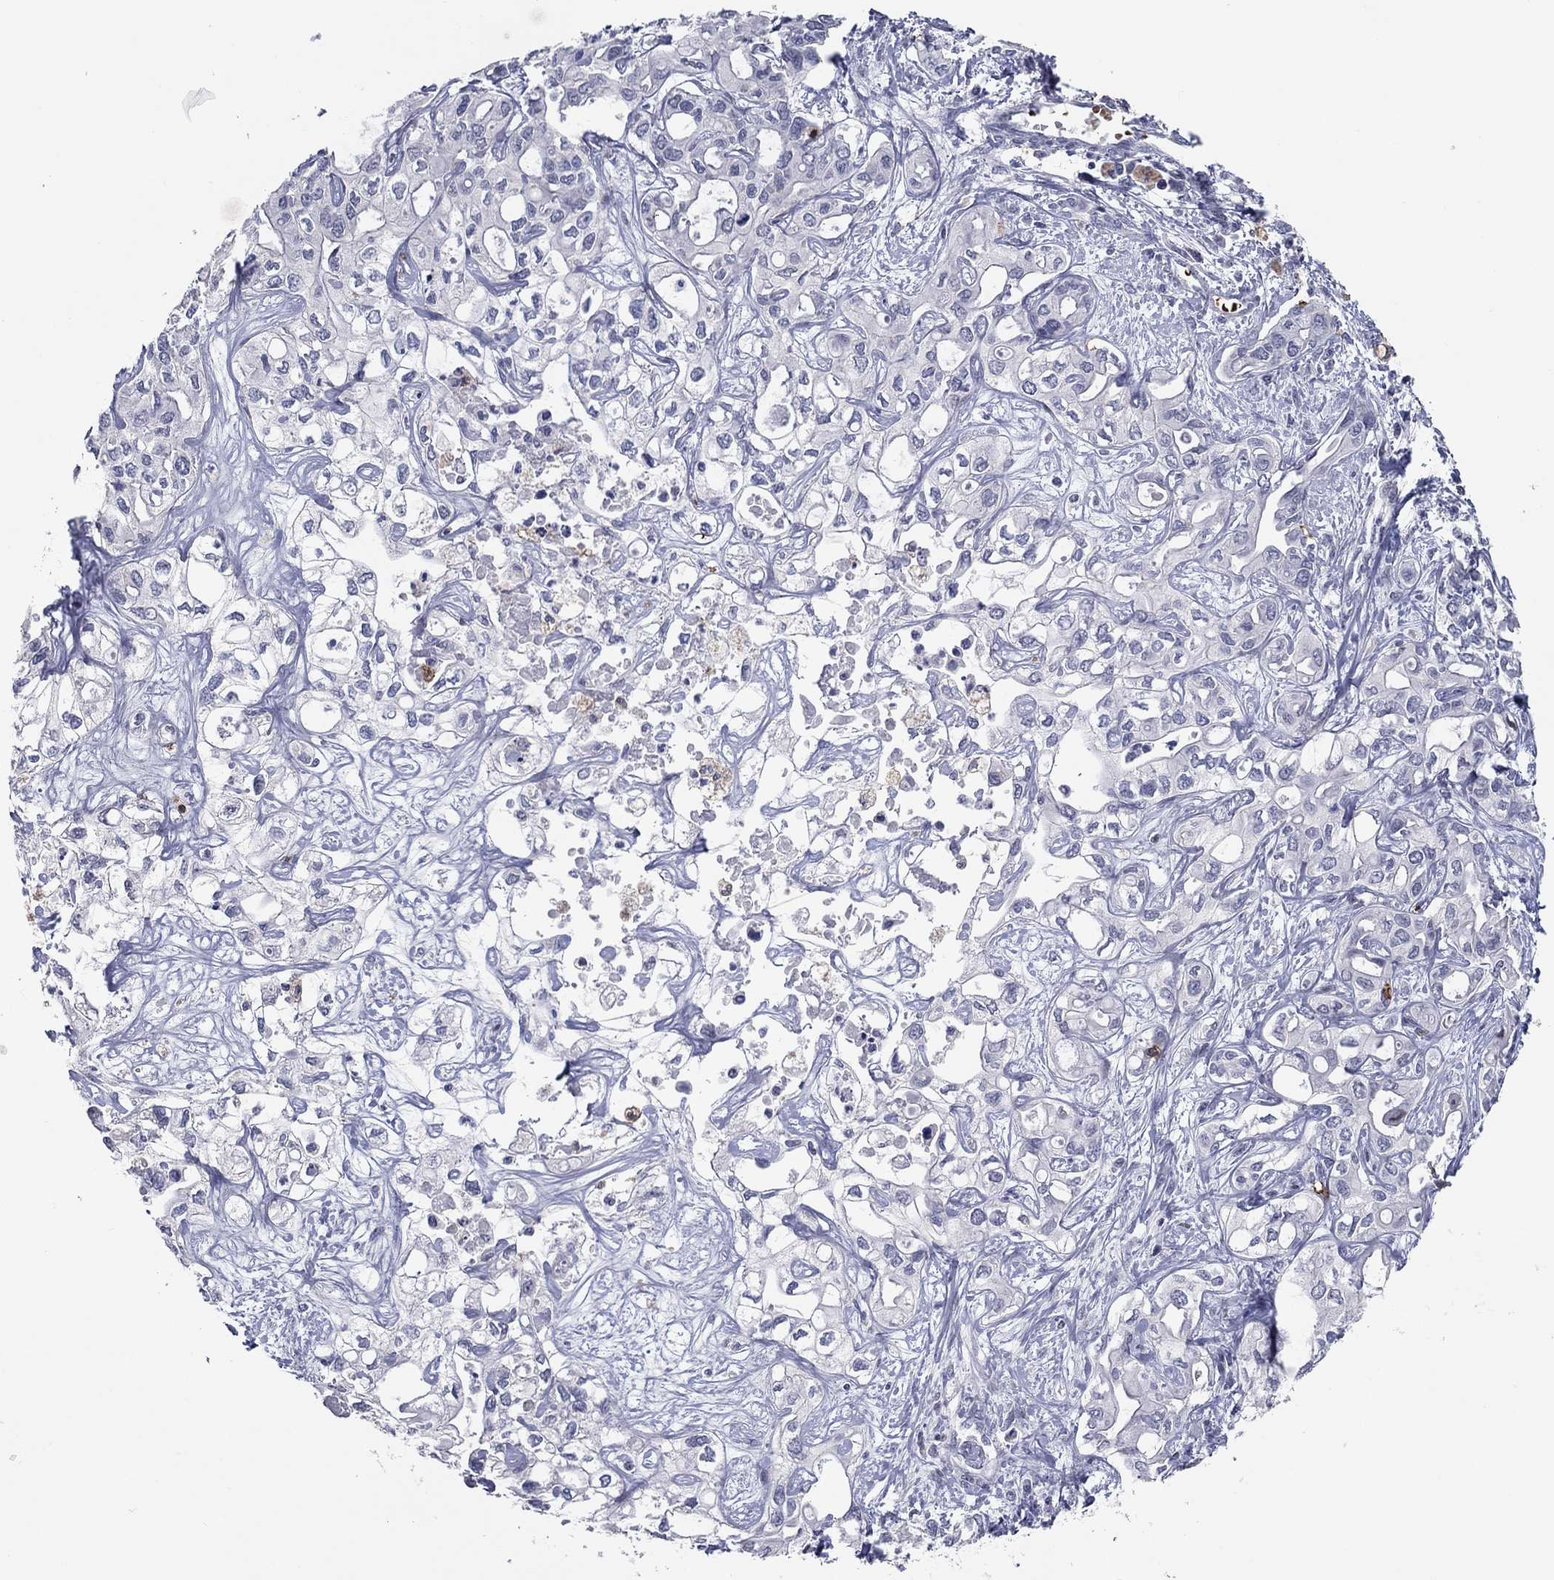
{"staining": {"intensity": "negative", "quantity": "none", "location": "none"}, "tissue": "liver cancer", "cell_type": "Tumor cells", "image_type": "cancer", "snomed": [{"axis": "morphology", "description": "Cholangiocarcinoma"}, {"axis": "topography", "description": "Liver"}], "caption": "Tumor cells are negative for protein expression in human liver cancer (cholangiocarcinoma).", "gene": "ITGAE", "patient": {"sex": "female", "age": 64}}